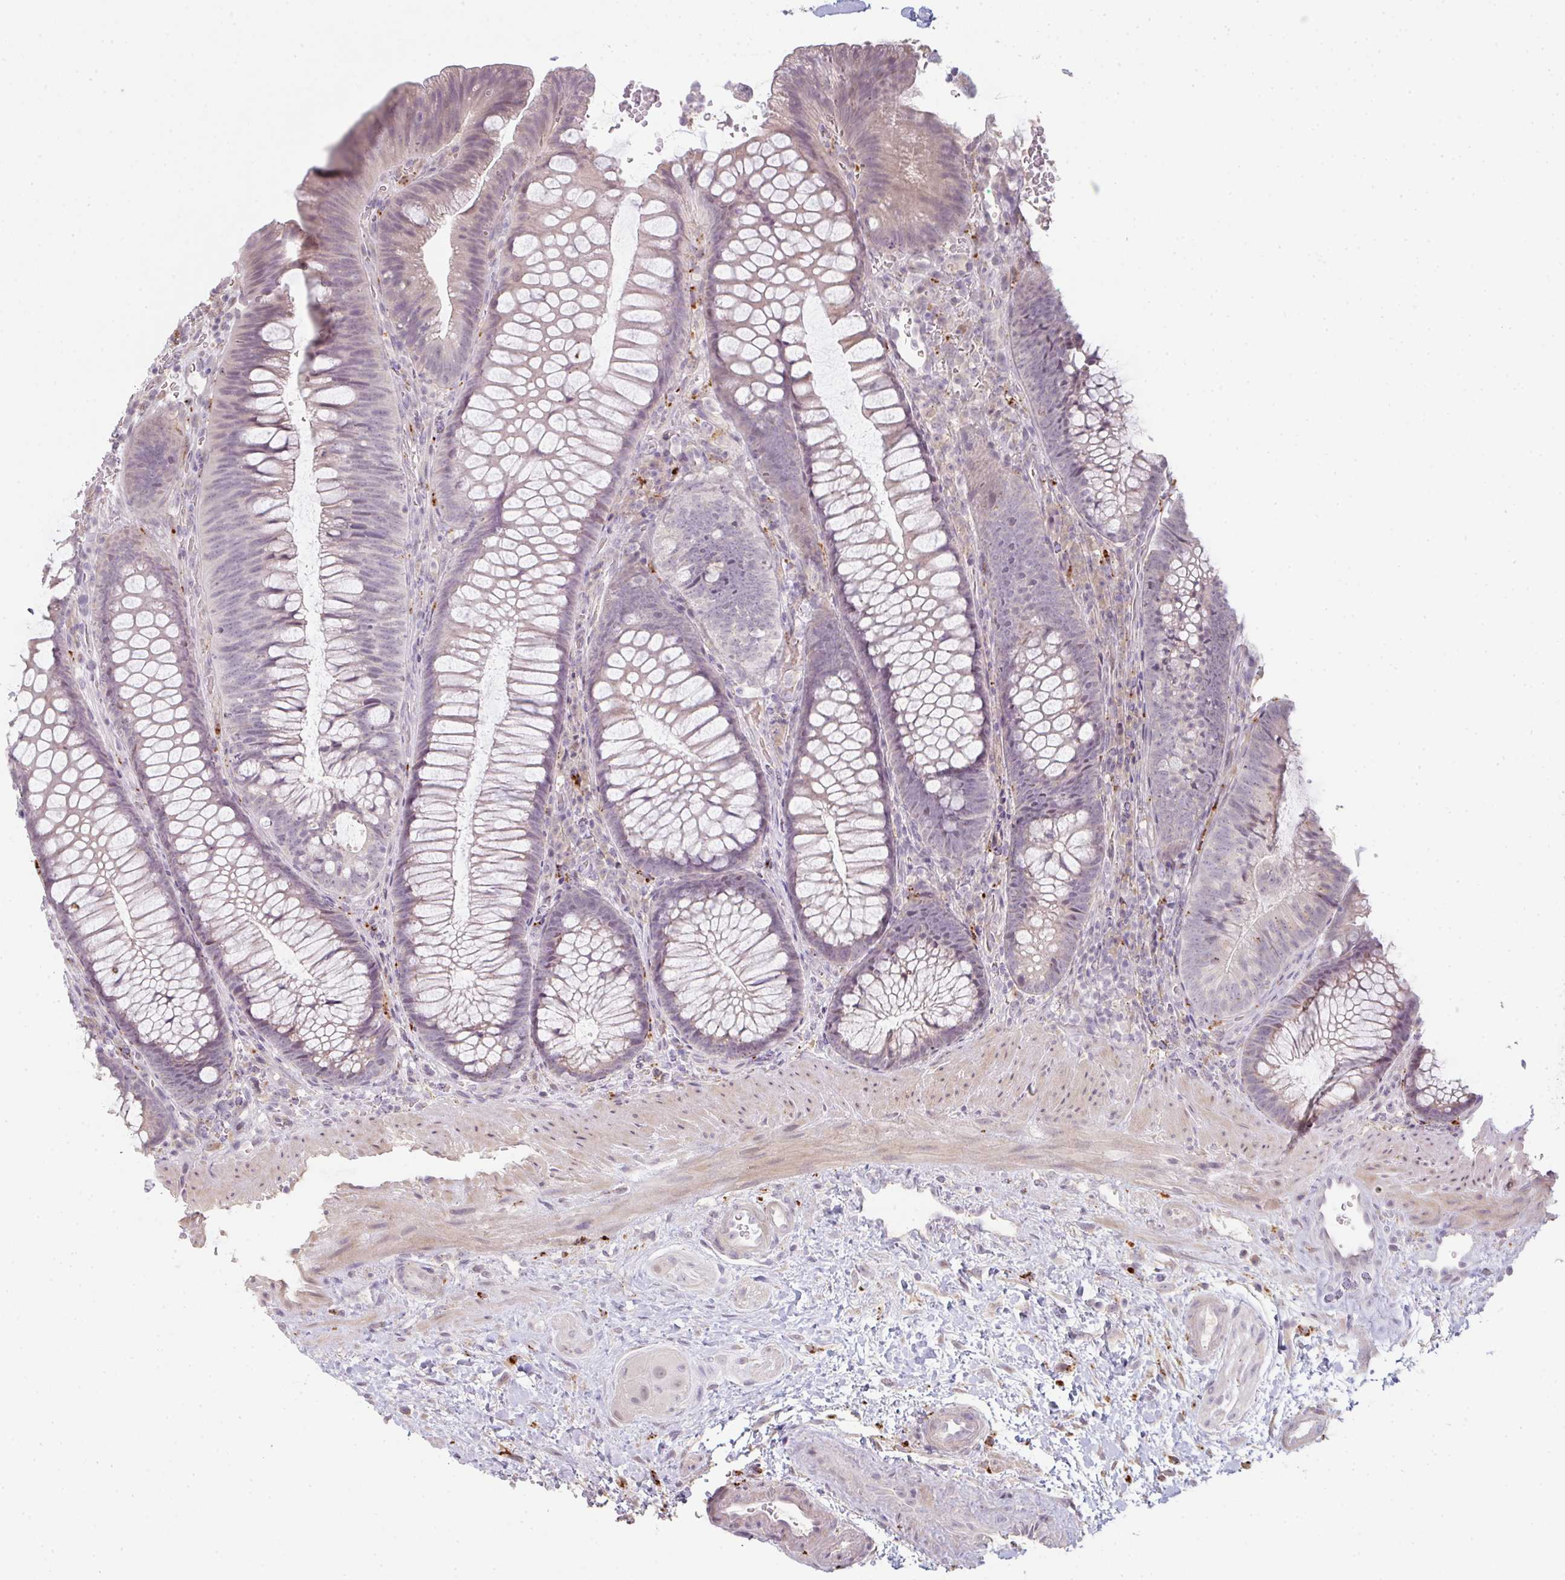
{"staining": {"intensity": "negative", "quantity": "none", "location": "none"}, "tissue": "colon", "cell_type": "Endothelial cells", "image_type": "normal", "snomed": [{"axis": "morphology", "description": "Normal tissue, NOS"}, {"axis": "morphology", "description": "Adenoma, NOS"}, {"axis": "topography", "description": "Soft tissue"}, {"axis": "topography", "description": "Colon"}], "caption": "IHC of unremarkable human colon reveals no expression in endothelial cells. (Stains: DAB immunohistochemistry (IHC) with hematoxylin counter stain, Microscopy: brightfield microscopy at high magnification).", "gene": "TMEM237", "patient": {"sex": "male", "age": 47}}